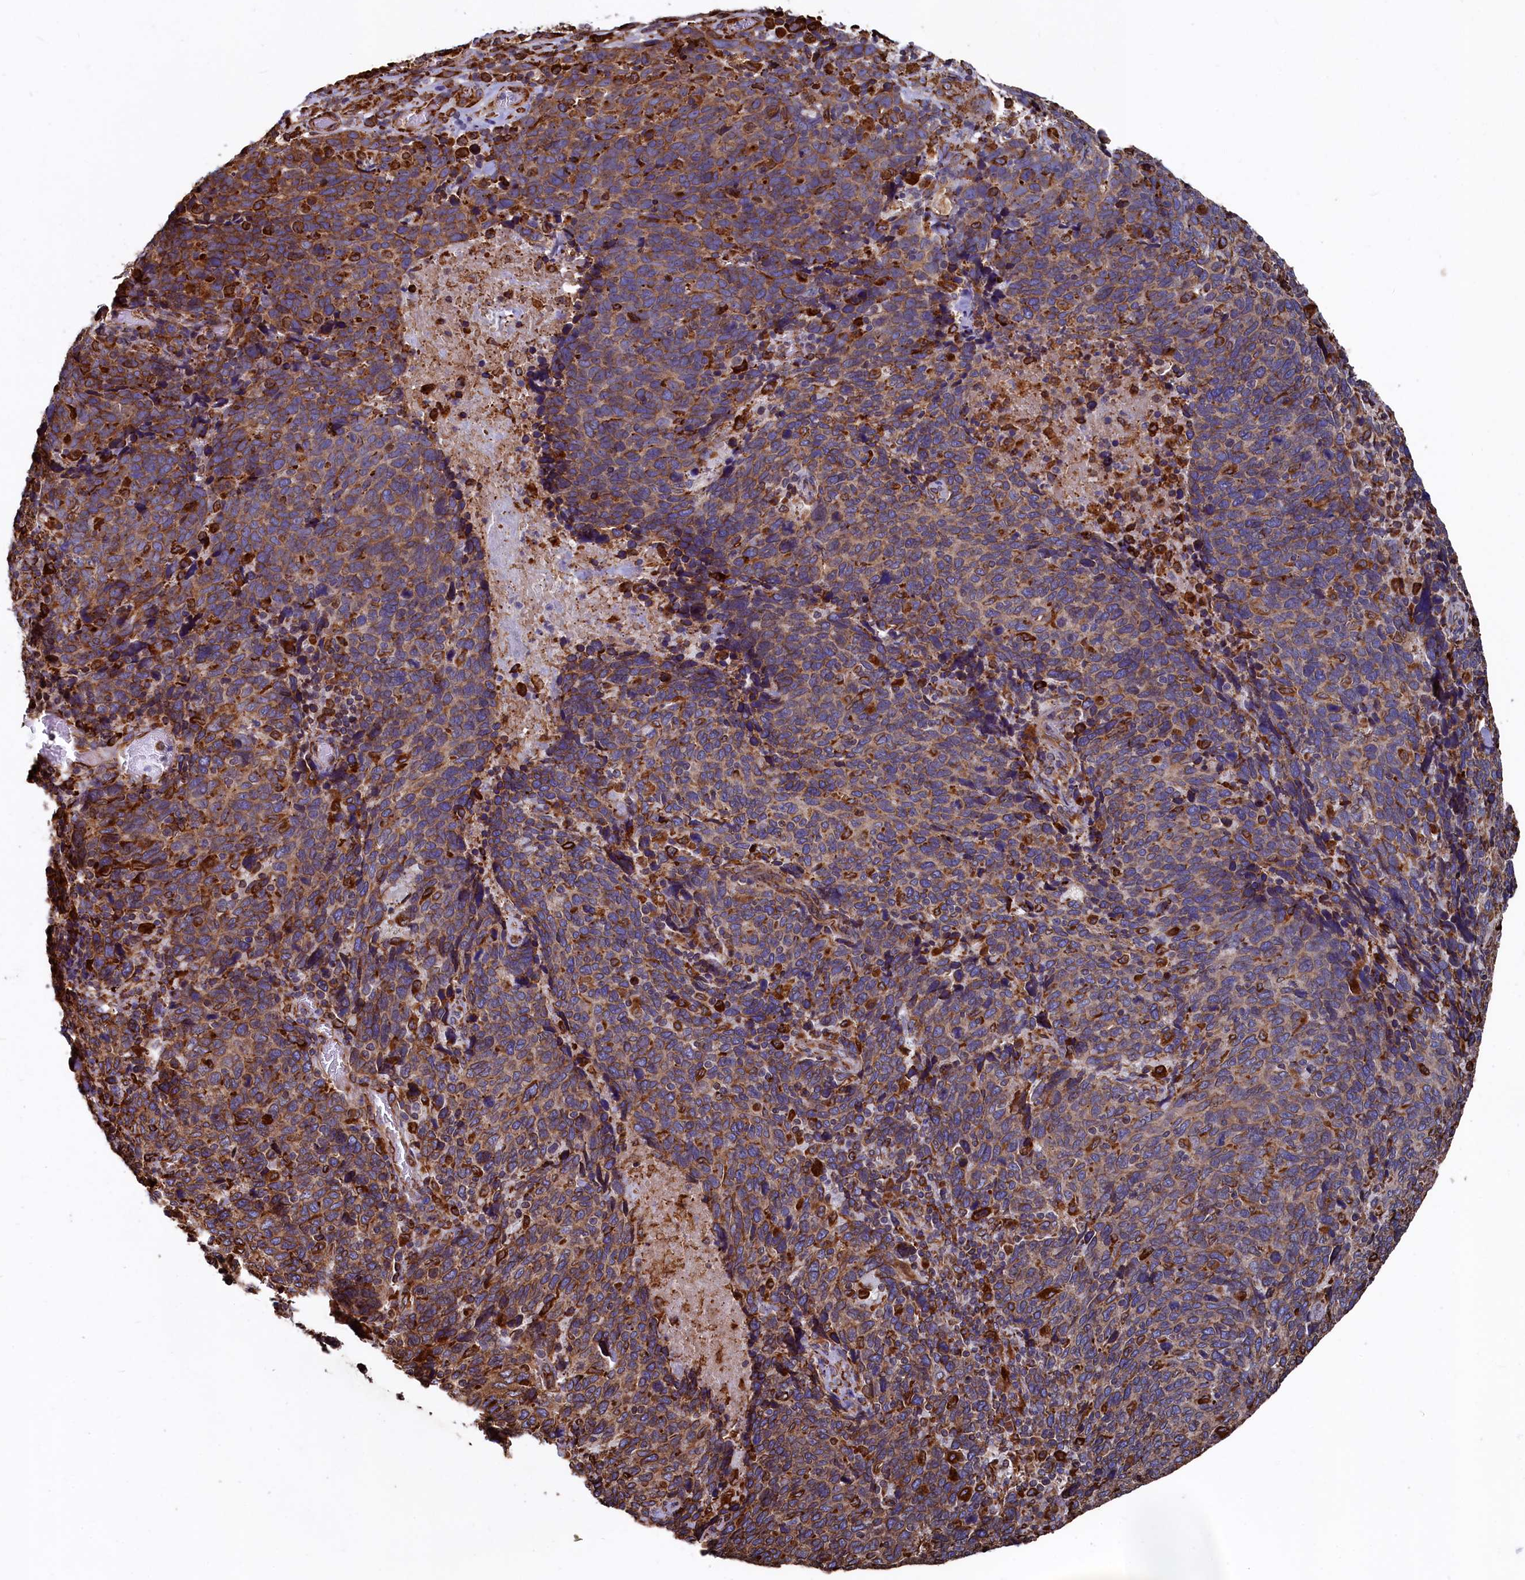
{"staining": {"intensity": "moderate", "quantity": "25%-75%", "location": "cytoplasmic/membranous"}, "tissue": "cervical cancer", "cell_type": "Tumor cells", "image_type": "cancer", "snomed": [{"axis": "morphology", "description": "Squamous cell carcinoma, NOS"}, {"axis": "topography", "description": "Cervix"}], "caption": "Protein expression analysis of cervical cancer demonstrates moderate cytoplasmic/membranous staining in about 25%-75% of tumor cells. Nuclei are stained in blue.", "gene": "NEURL1B", "patient": {"sex": "female", "age": 41}}